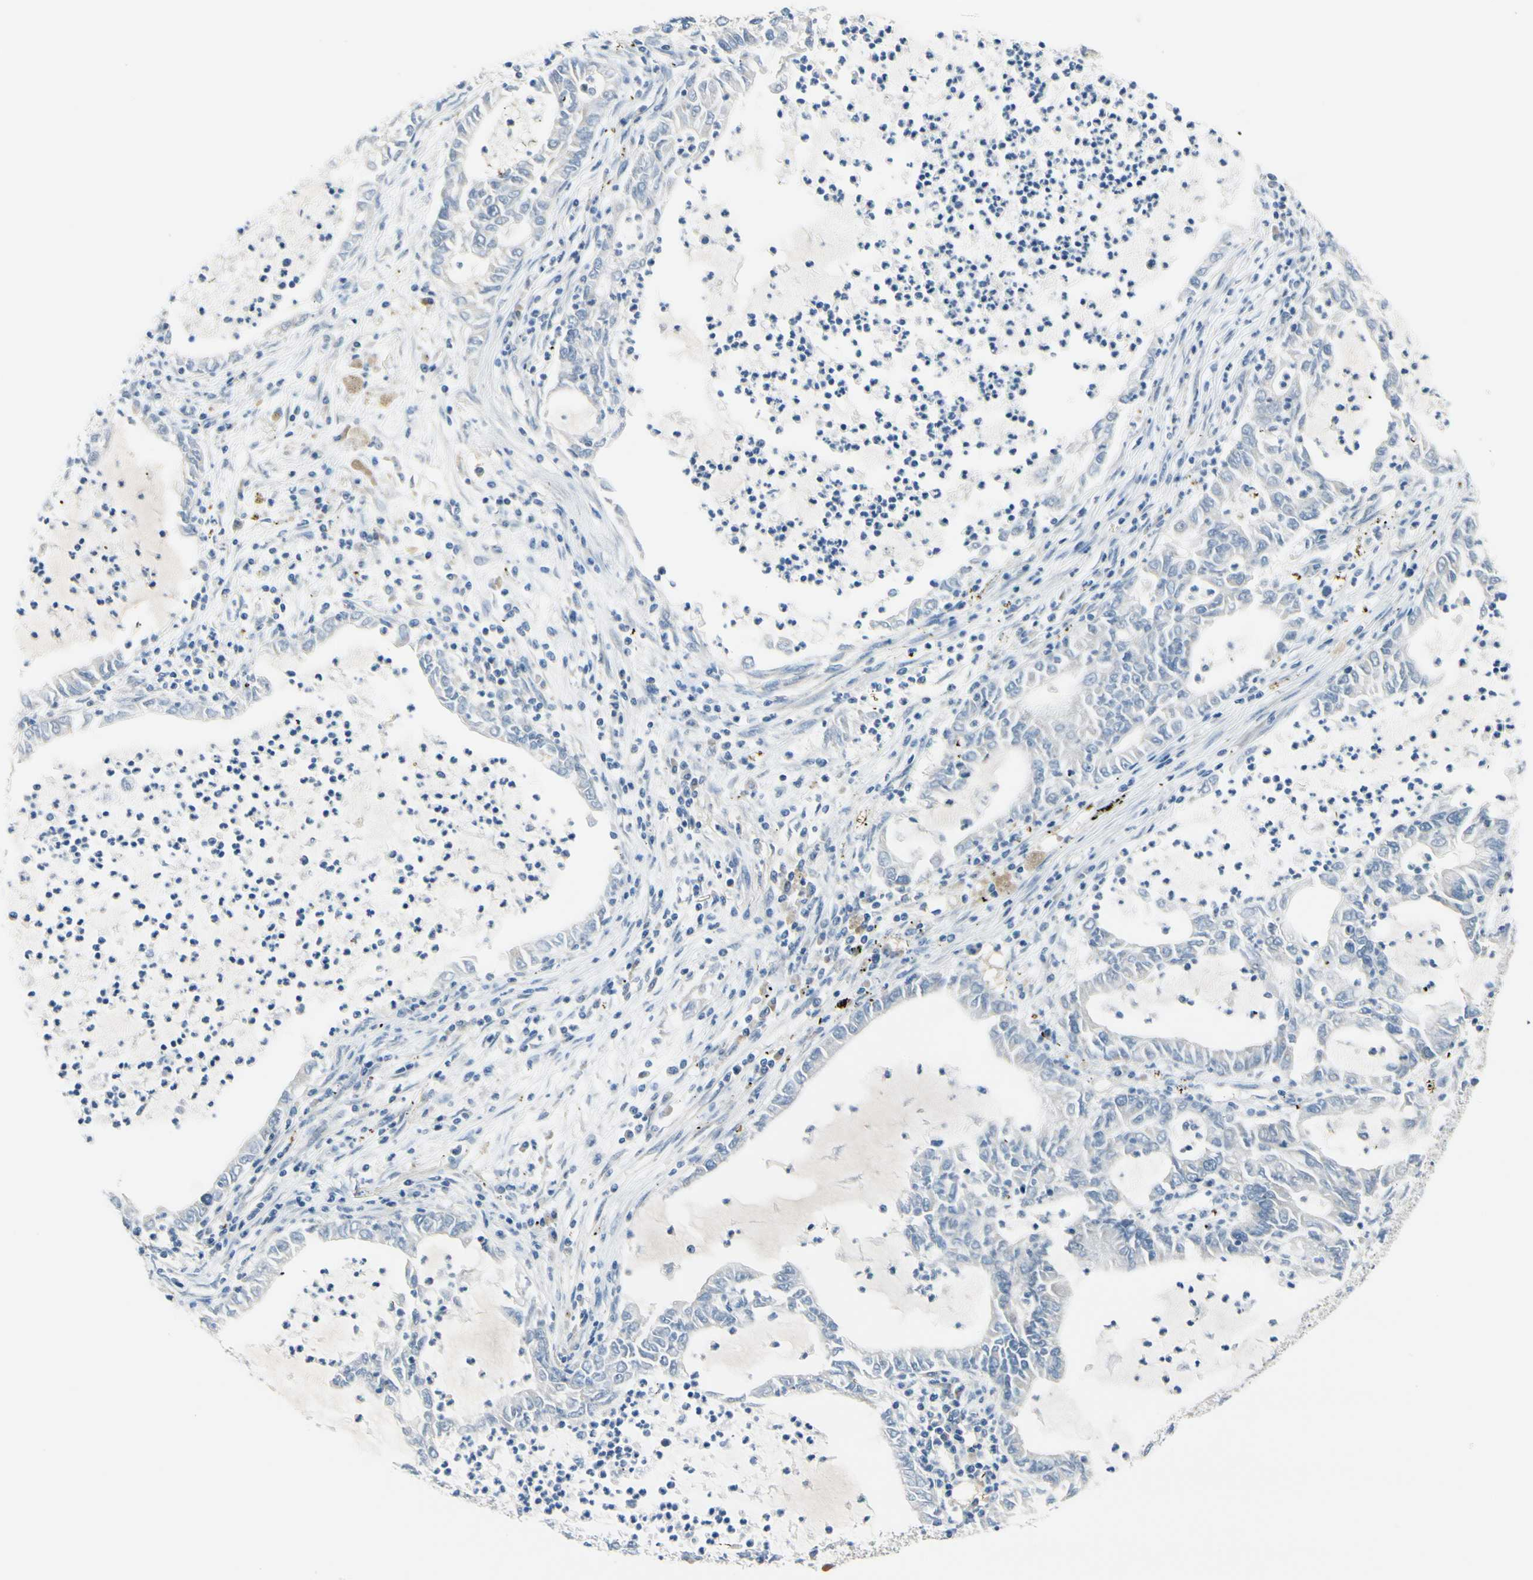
{"staining": {"intensity": "negative", "quantity": "none", "location": "none"}, "tissue": "lung cancer", "cell_type": "Tumor cells", "image_type": "cancer", "snomed": [{"axis": "morphology", "description": "Adenocarcinoma, NOS"}, {"axis": "topography", "description": "Lung"}], "caption": "Tumor cells are negative for protein expression in human lung adenocarcinoma. Brightfield microscopy of immunohistochemistry (IHC) stained with DAB (3,3'-diaminobenzidine) (brown) and hematoxylin (blue), captured at high magnification.", "gene": "CKAP2", "patient": {"sex": "female", "age": 51}}